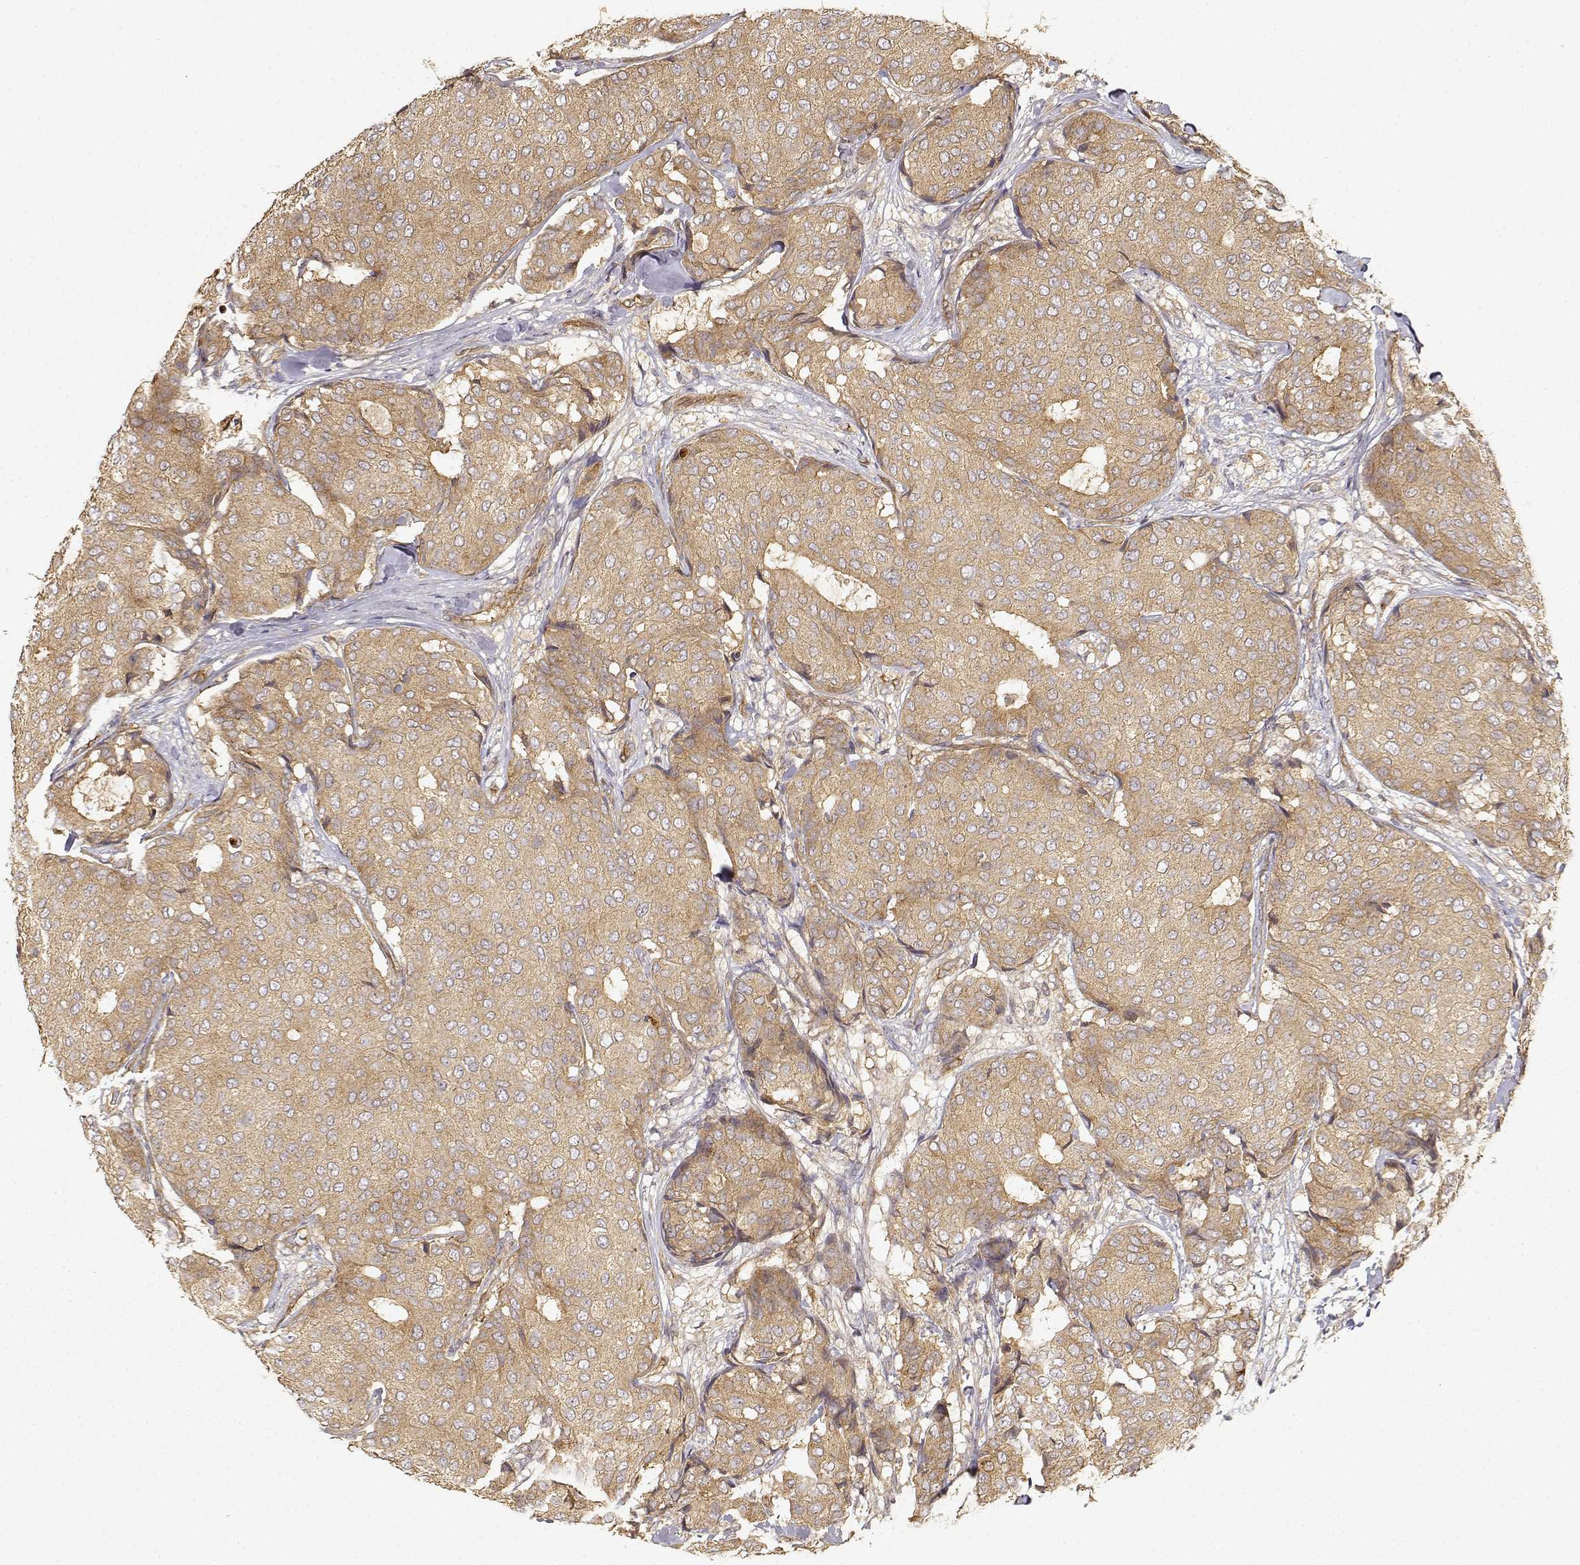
{"staining": {"intensity": "weak", "quantity": ">75%", "location": "cytoplasmic/membranous"}, "tissue": "breast cancer", "cell_type": "Tumor cells", "image_type": "cancer", "snomed": [{"axis": "morphology", "description": "Duct carcinoma"}, {"axis": "topography", "description": "Breast"}], "caption": "Breast cancer was stained to show a protein in brown. There is low levels of weak cytoplasmic/membranous positivity in about >75% of tumor cells. (IHC, brightfield microscopy, high magnification).", "gene": "CDK5RAP2", "patient": {"sex": "female", "age": 75}}